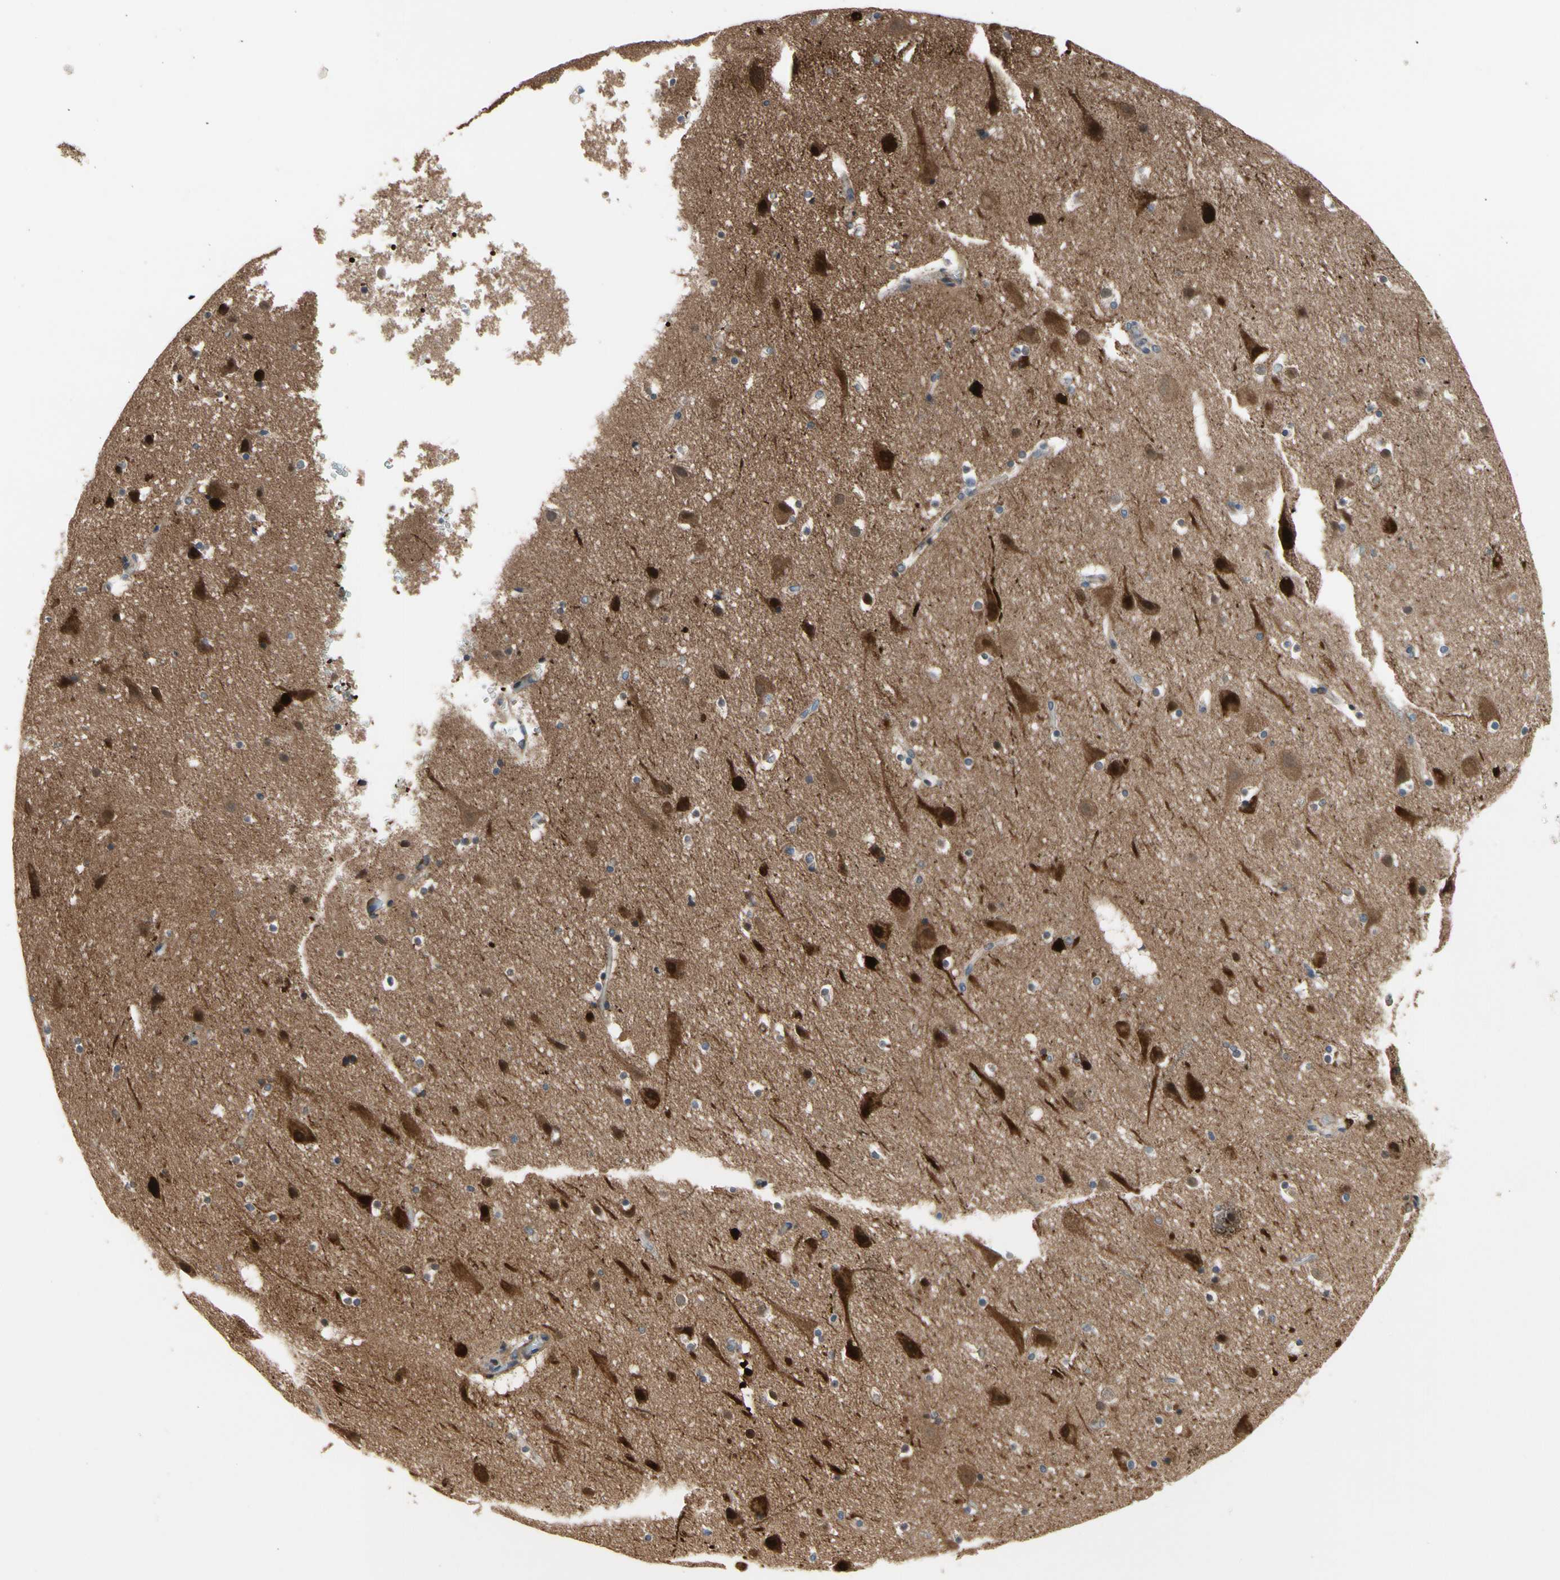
{"staining": {"intensity": "weak", "quantity": "25%-75%", "location": "cytoplasmic/membranous"}, "tissue": "cerebral cortex", "cell_type": "Endothelial cells", "image_type": "normal", "snomed": [{"axis": "morphology", "description": "Normal tissue, NOS"}, {"axis": "topography", "description": "Cerebral cortex"}], "caption": "Cerebral cortex was stained to show a protein in brown. There is low levels of weak cytoplasmic/membranous positivity in approximately 25%-75% of endothelial cells. (brown staining indicates protein expression, while blue staining denotes nuclei).", "gene": "HMGCR", "patient": {"sex": "male", "age": 45}}